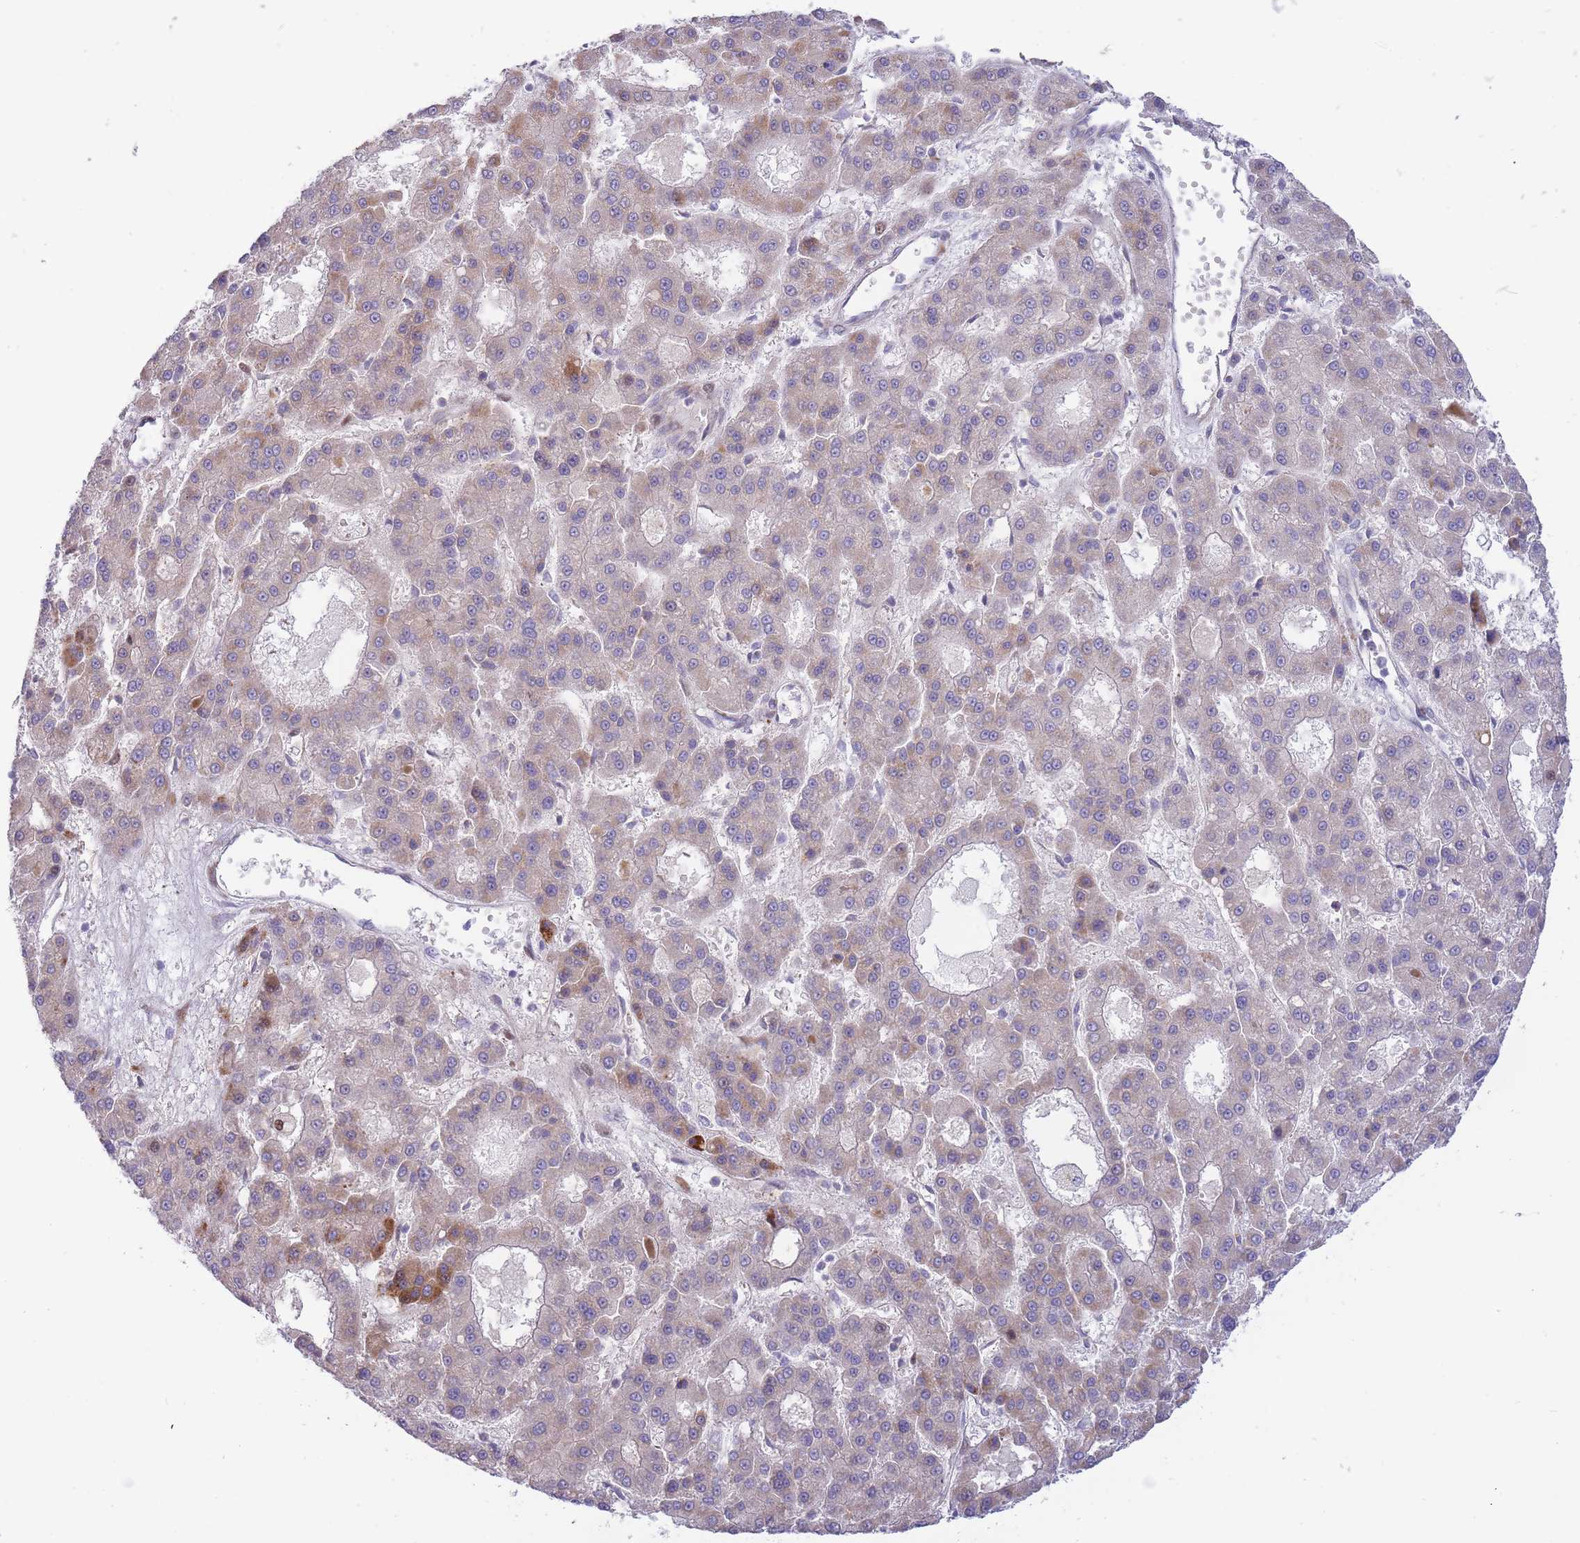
{"staining": {"intensity": "weak", "quantity": "<25%", "location": "cytoplasmic/membranous"}, "tissue": "liver cancer", "cell_type": "Tumor cells", "image_type": "cancer", "snomed": [{"axis": "morphology", "description": "Carcinoma, Hepatocellular, NOS"}, {"axis": "topography", "description": "Liver"}], "caption": "The image shows no staining of tumor cells in liver cancer.", "gene": "ATP5MC2", "patient": {"sex": "male", "age": 70}}